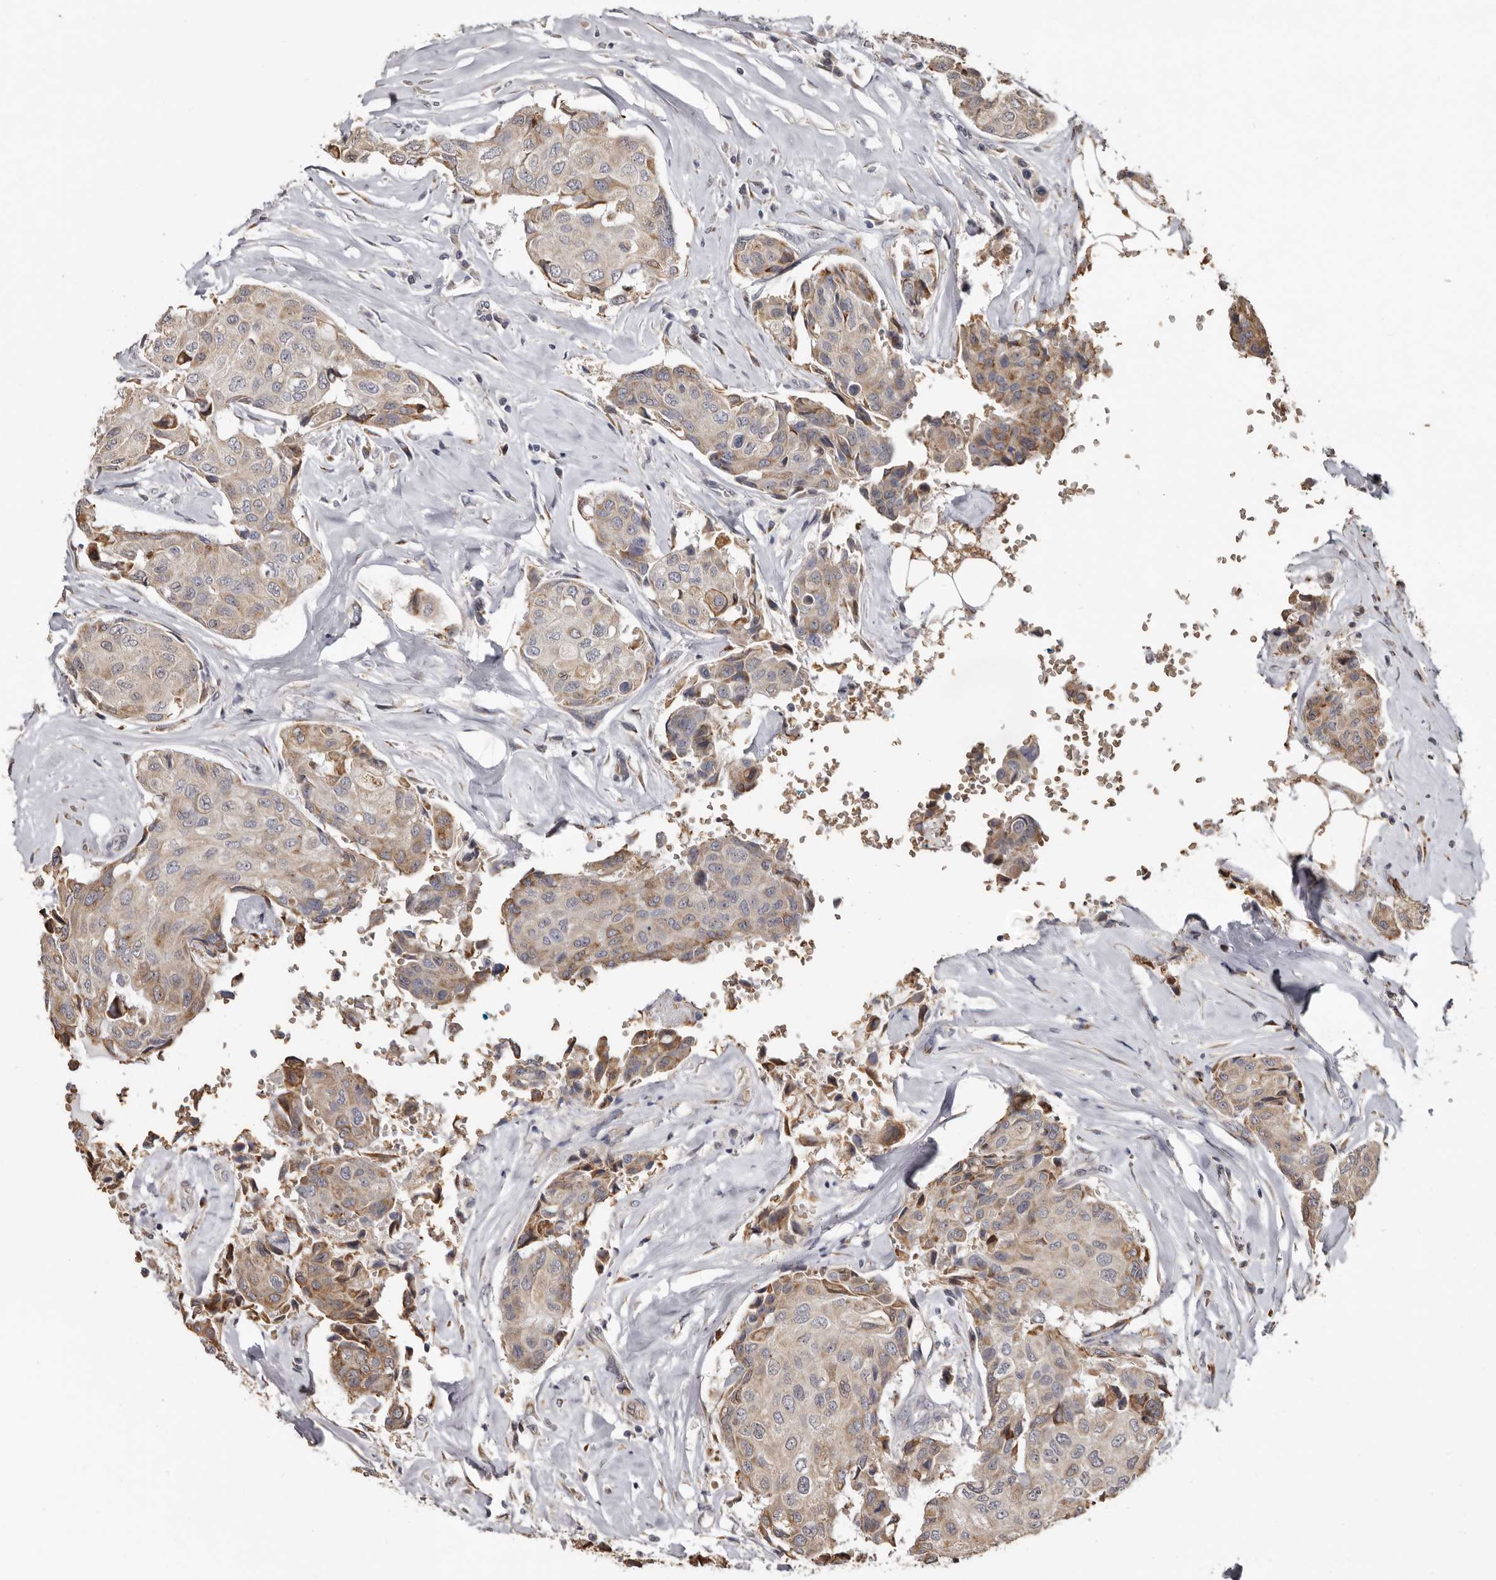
{"staining": {"intensity": "weak", "quantity": "25%-75%", "location": "cytoplasmic/membranous"}, "tissue": "breast cancer", "cell_type": "Tumor cells", "image_type": "cancer", "snomed": [{"axis": "morphology", "description": "Duct carcinoma"}, {"axis": "topography", "description": "Breast"}], "caption": "An IHC micrograph of tumor tissue is shown. Protein staining in brown highlights weak cytoplasmic/membranous positivity in breast cancer within tumor cells.", "gene": "ENTREP1", "patient": {"sex": "female", "age": 80}}